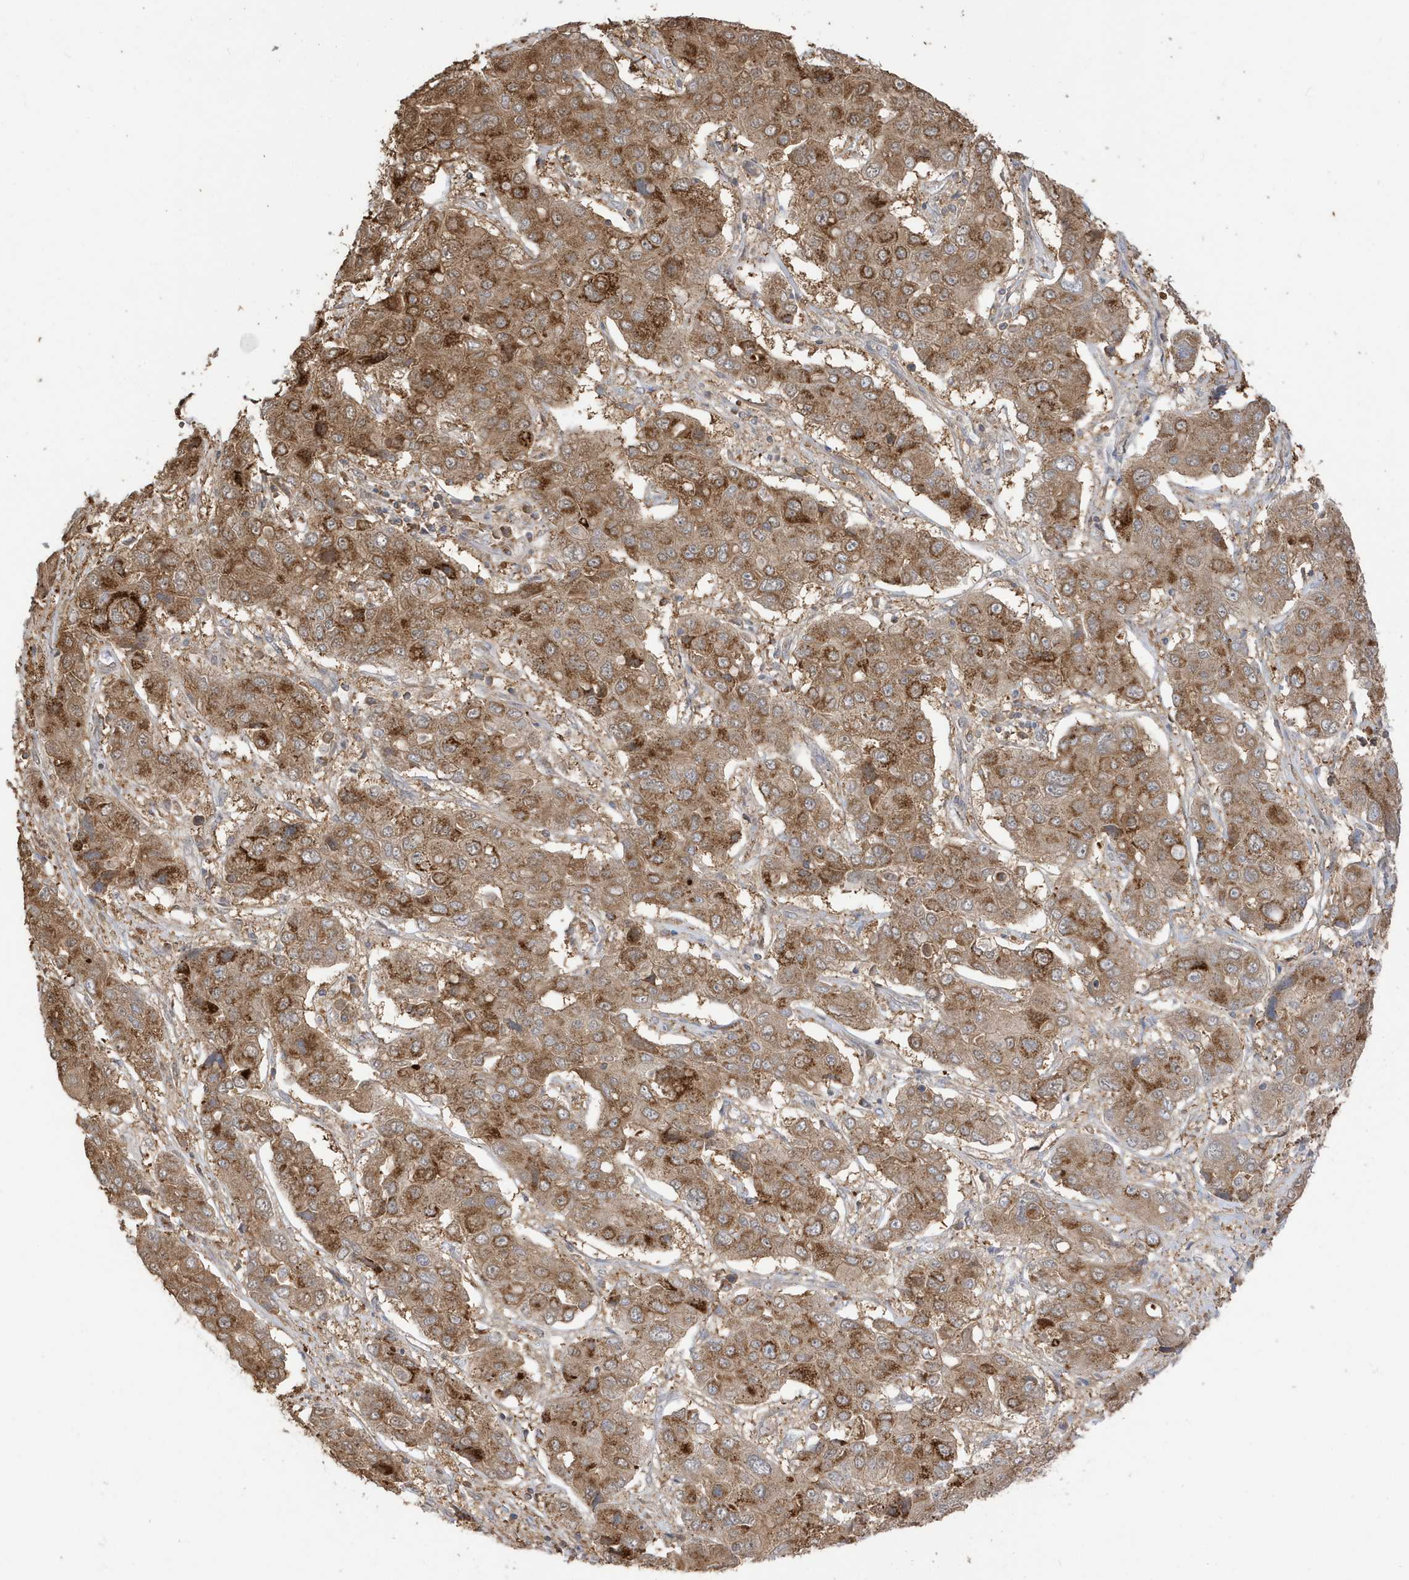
{"staining": {"intensity": "moderate", "quantity": ">75%", "location": "cytoplasmic/membranous"}, "tissue": "liver cancer", "cell_type": "Tumor cells", "image_type": "cancer", "snomed": [{"axis": "morphology", "description": "Cholangiocarcinoma"}, {"axis": "topography", "description": "Liver"}], "caption": "Brown immunohistochemical staining in human cholangiocarcinoma (liver) shows moderate cytoplasmic/membranous expression in approximately >75% of tumor cells.", "gene": "AZI2", "patient": {"sex": "male", "age": 67}}